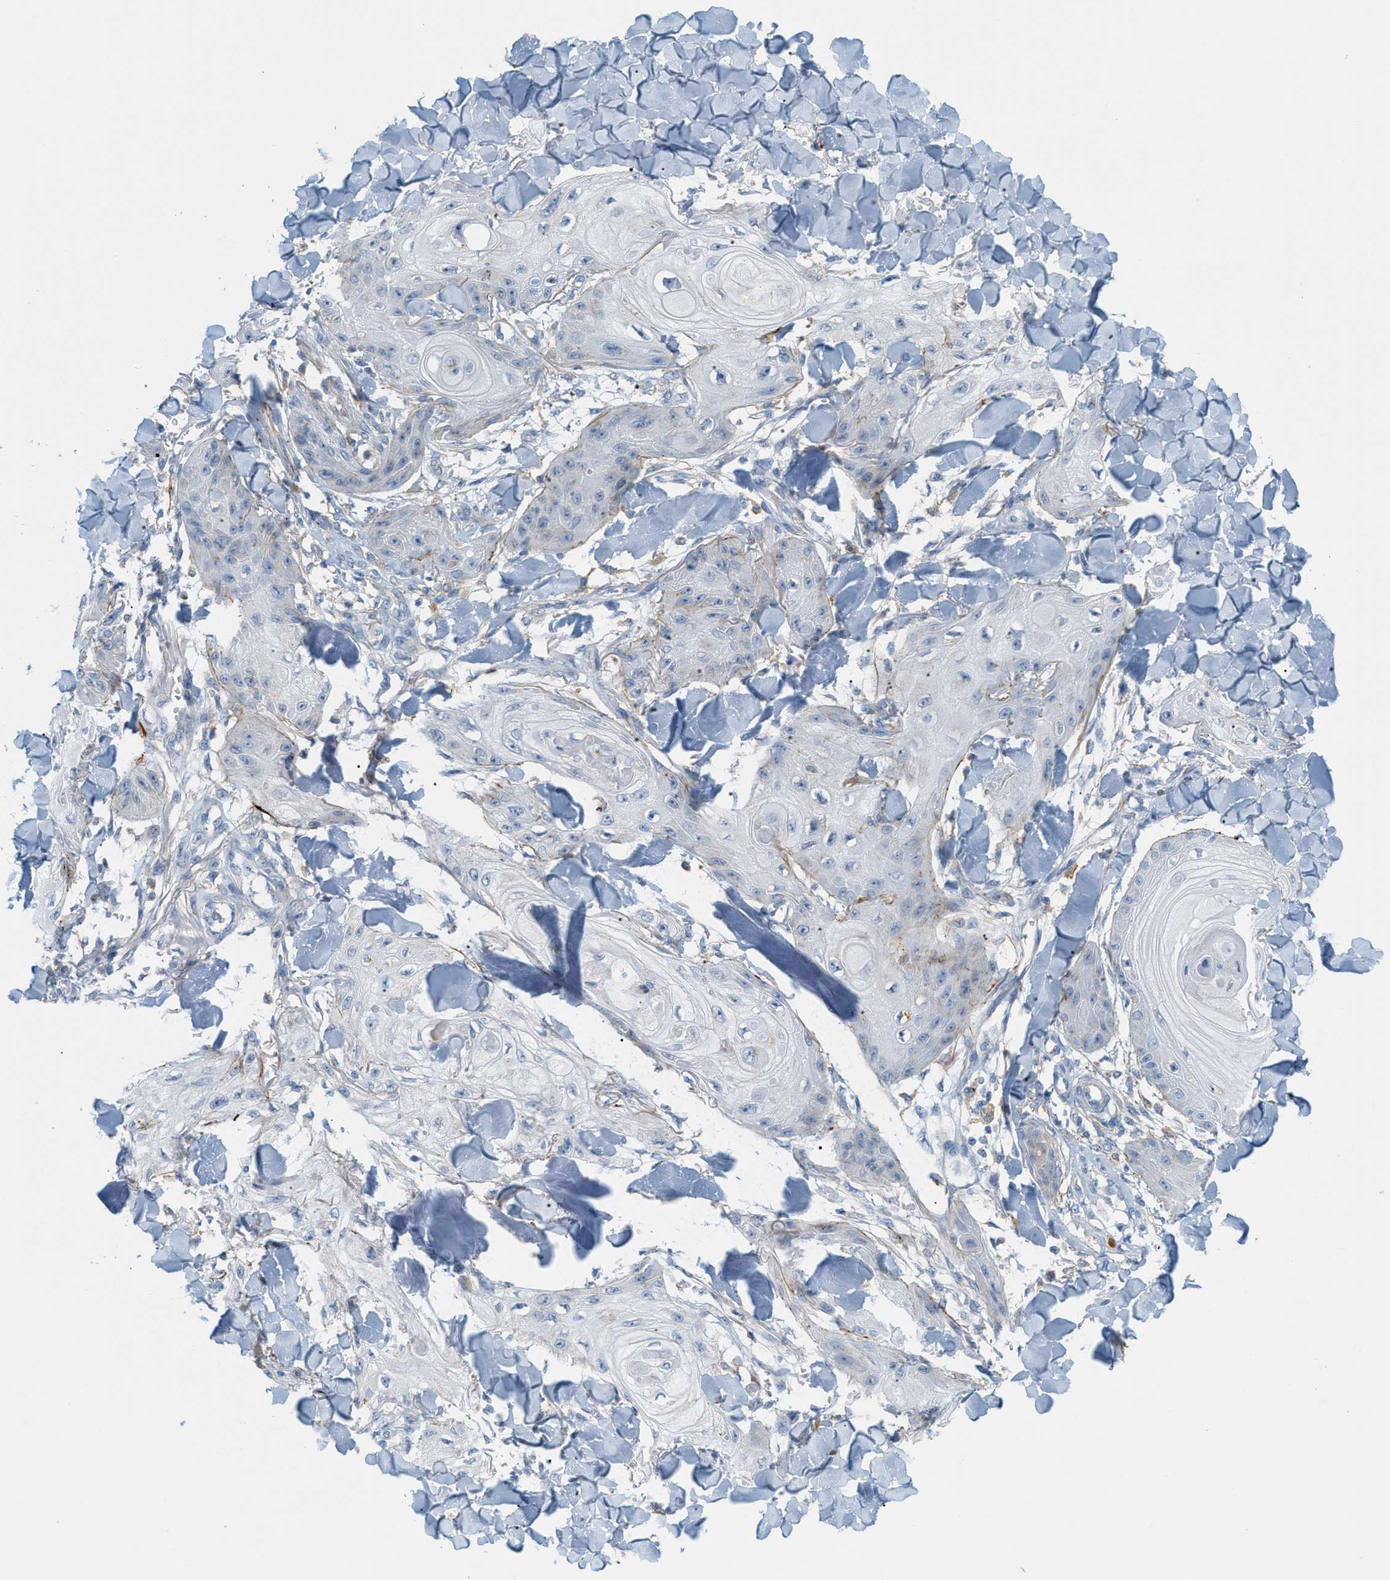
{"staining": {"intensity": "negative", "quantity": "none", "location": "none"}, "tissue": "skin cancer", "cell_type": "Tumor cells", "image_type": "cancer", "snomed": [{"axis": "morphology", "description": "Squamous cell carcinoma, NOS"}, {"axis": "topography", "description": "Skin"}], "caption": "Tumor cells are negative for protein expression in human skin cancer.", "gene": "LMBRD1", "patient": {"sex": "male", "age": 74}}